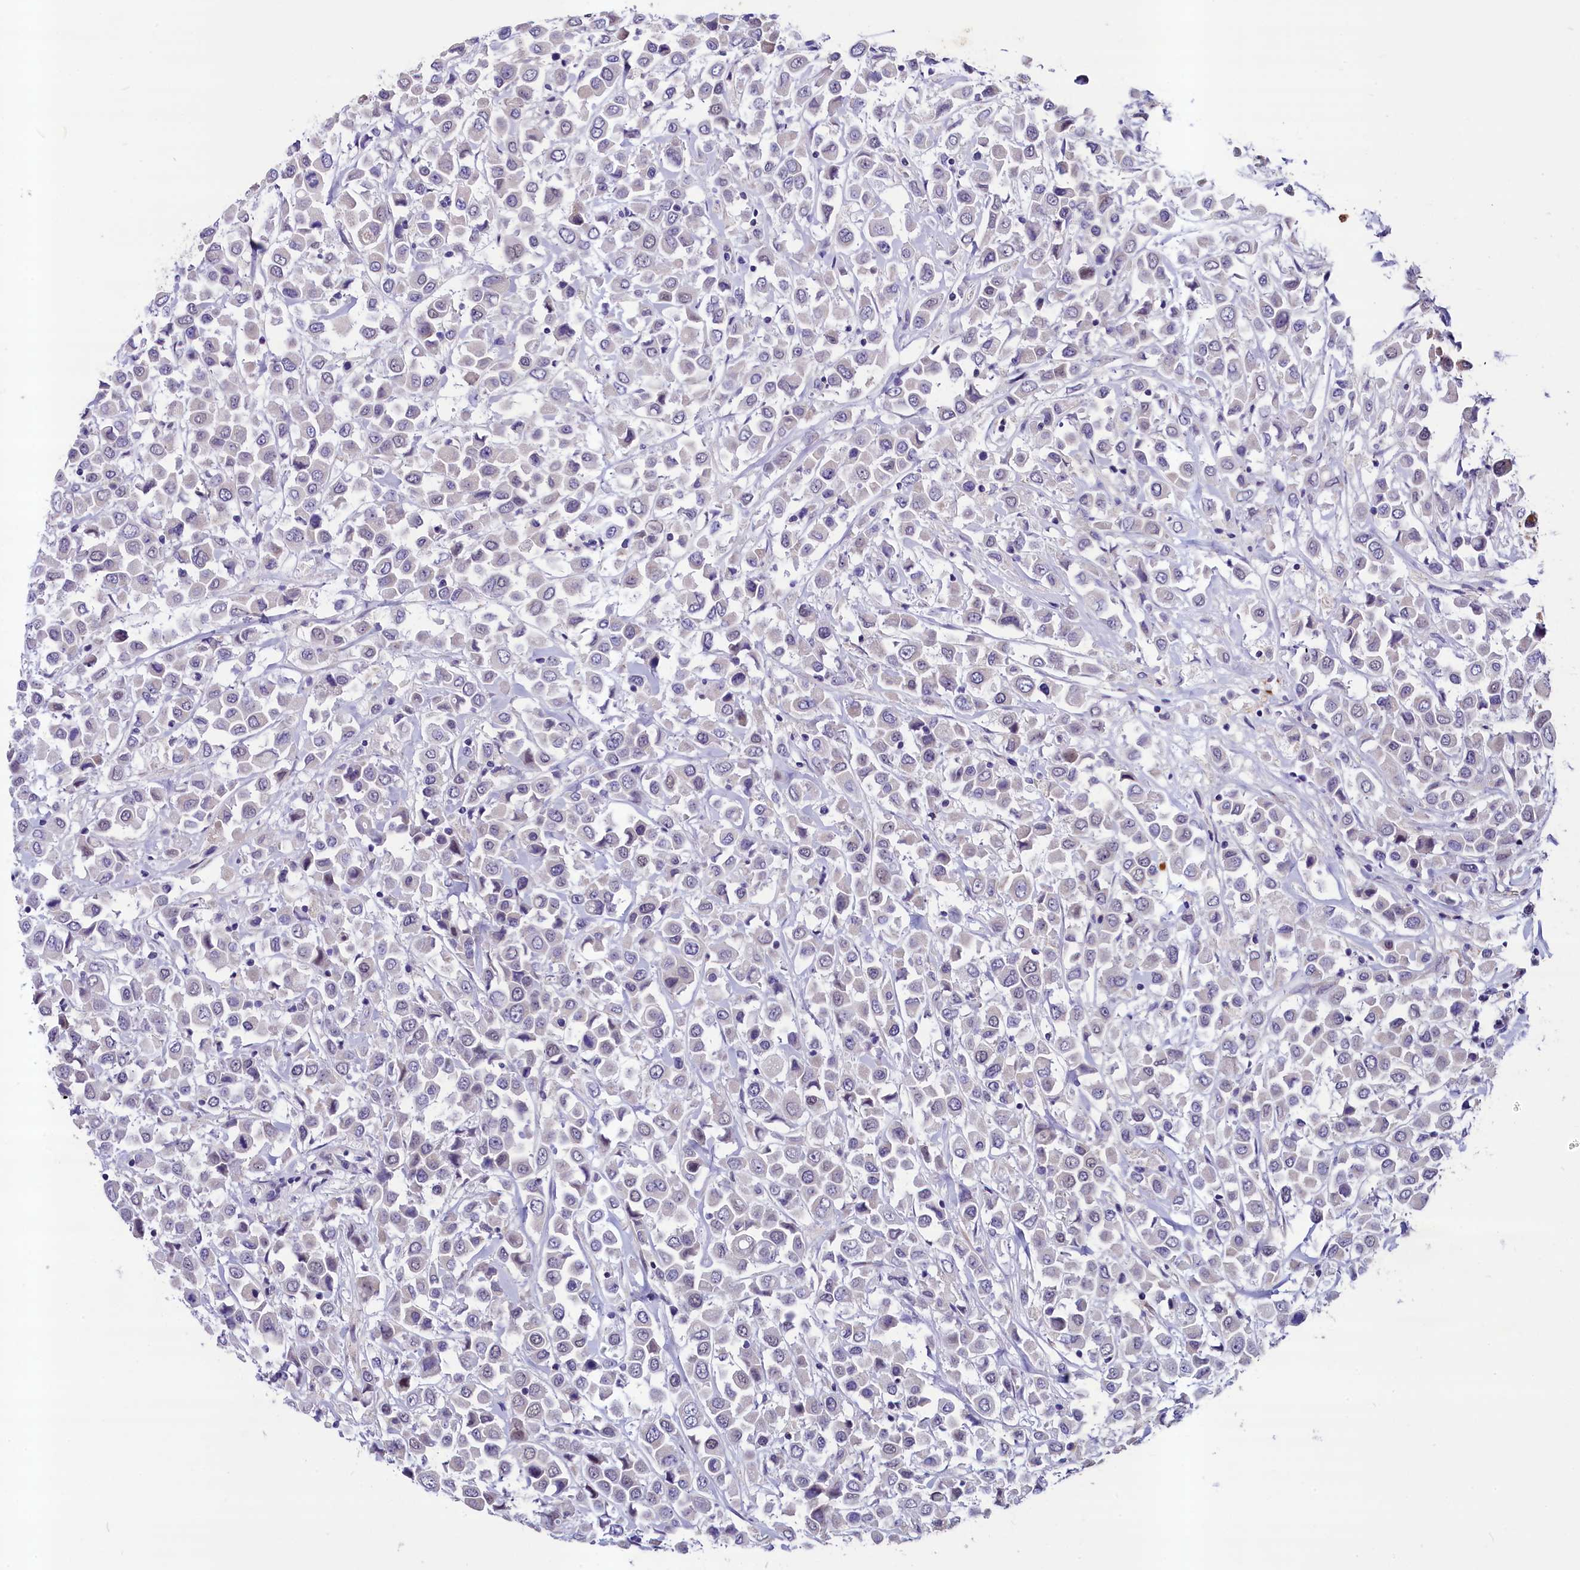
{"staining": {"intensity": "negative", "quantity": "none", "location": "none"}, "tissue": "breast cancer", "cell_type": "Tumor cells", "image_type": "cancer", "snomed": [{"axis": "morphology", "description": "Duct carcinoma"}, {"axis": "topography", "description": "Breast"}], "caption": "Human breast cancer (intraductal carcinoma) stained for a protein using IHC reveals no positivity in tumor cells.", "gene": "SCD5", "patient": {"sex": "female", "age": 61}}